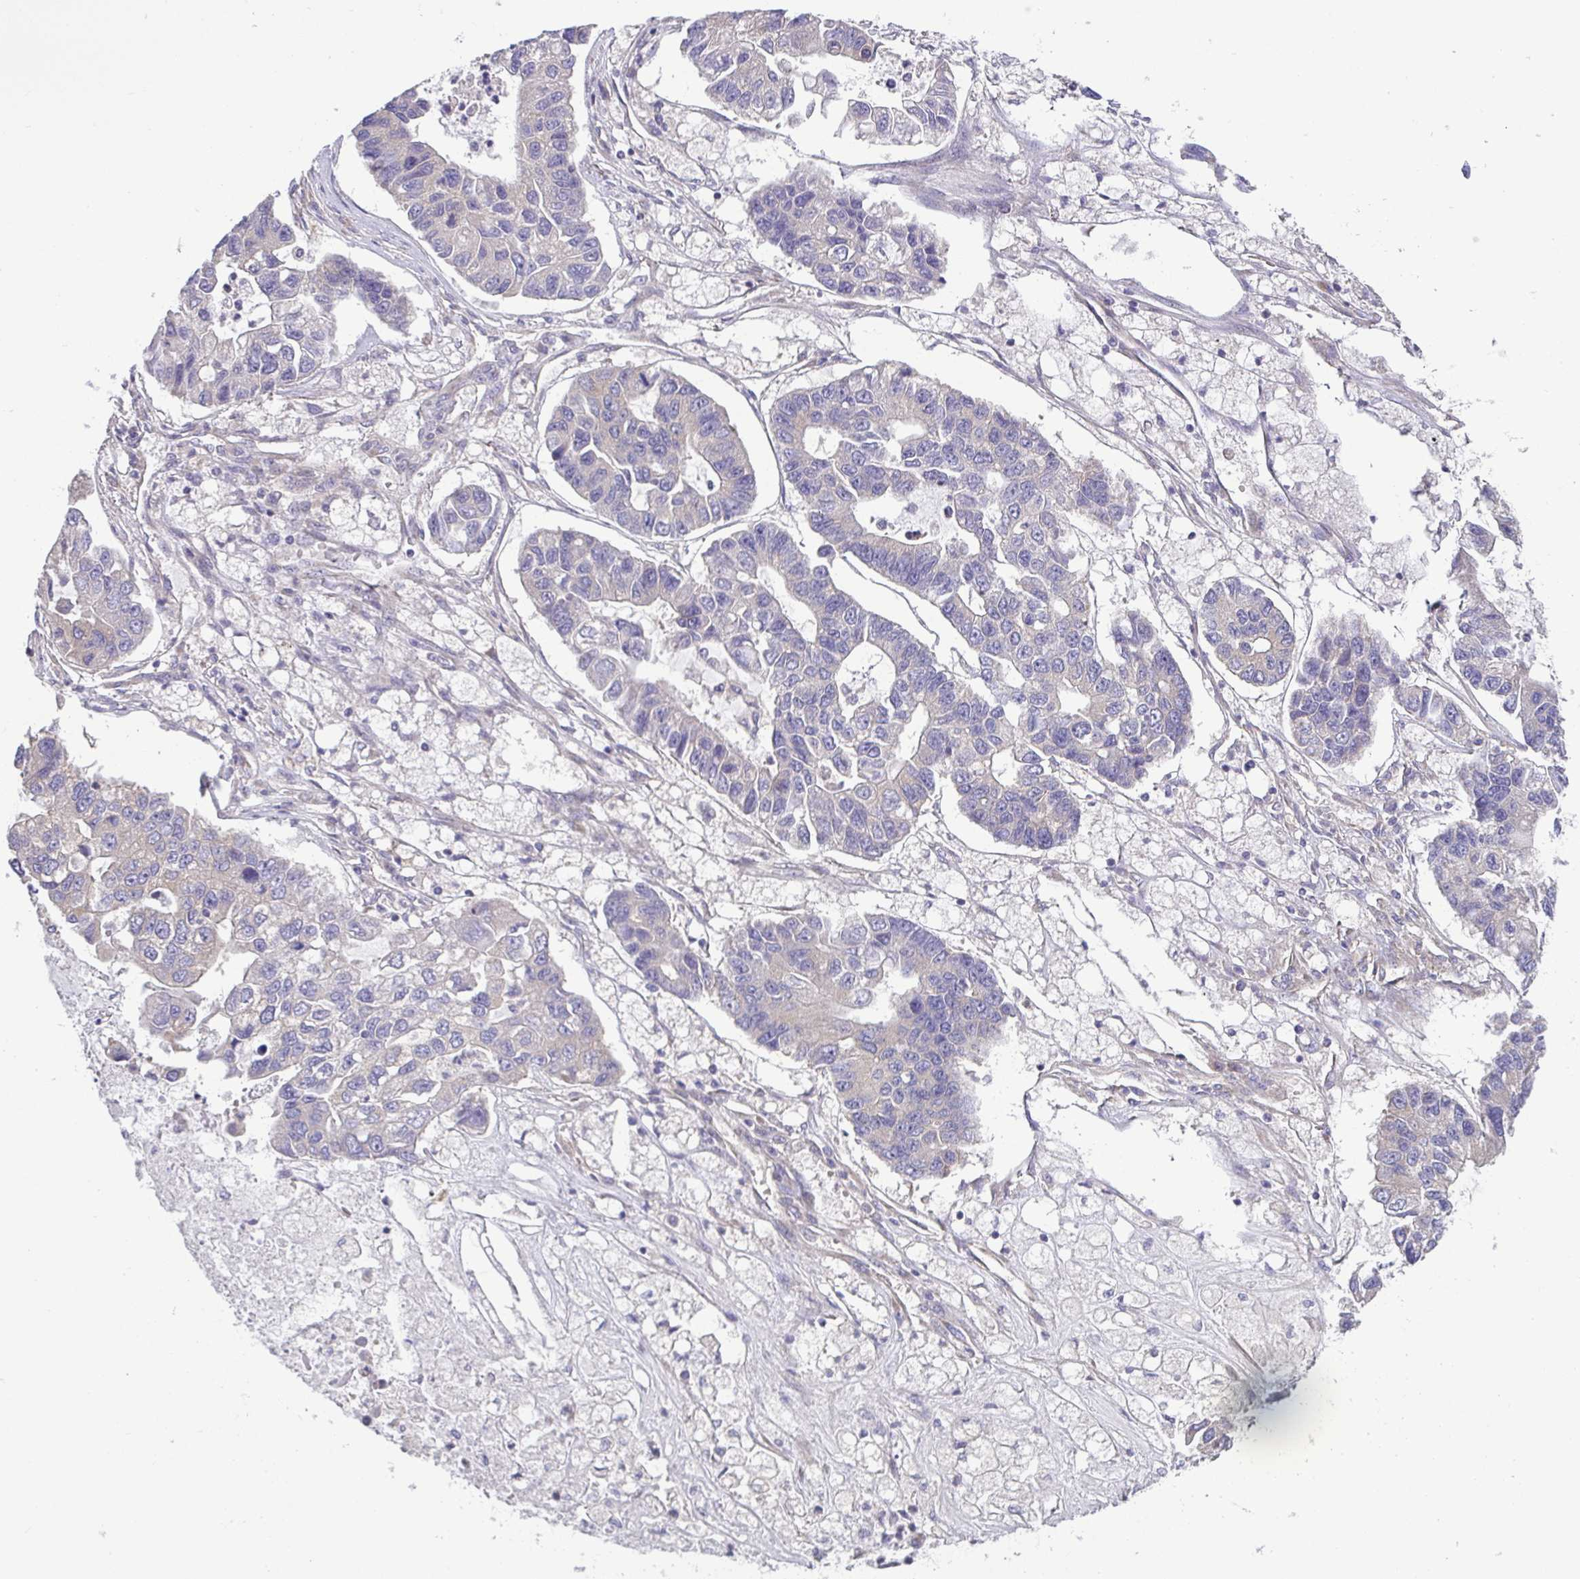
{"staining": {"intensity": "negative", "quantity": "none", "location": "none"}, "tissue": "lung cancer", "cell_type": "Tumor cells", "image_type": "cancer", "snomed": [{"axis": "morphology", "description": "Adenocarcinoma, NOS"}, {"axis": "topography", "description": "Bronchus"}, {"axis": "topography", "description": "Lung"}], "caption": "The immunohistochemistry image has no significant positivity in tumor cells of adenocarcinoma (lung) tissue. (Stains: DAB immunohistochemistry (IHC) with hematoxylin counter stain, Microscopy: brightfield microscopy at high magnification).", "gene": "LMF2", "patient": {"sex": "female", "age": 51}}